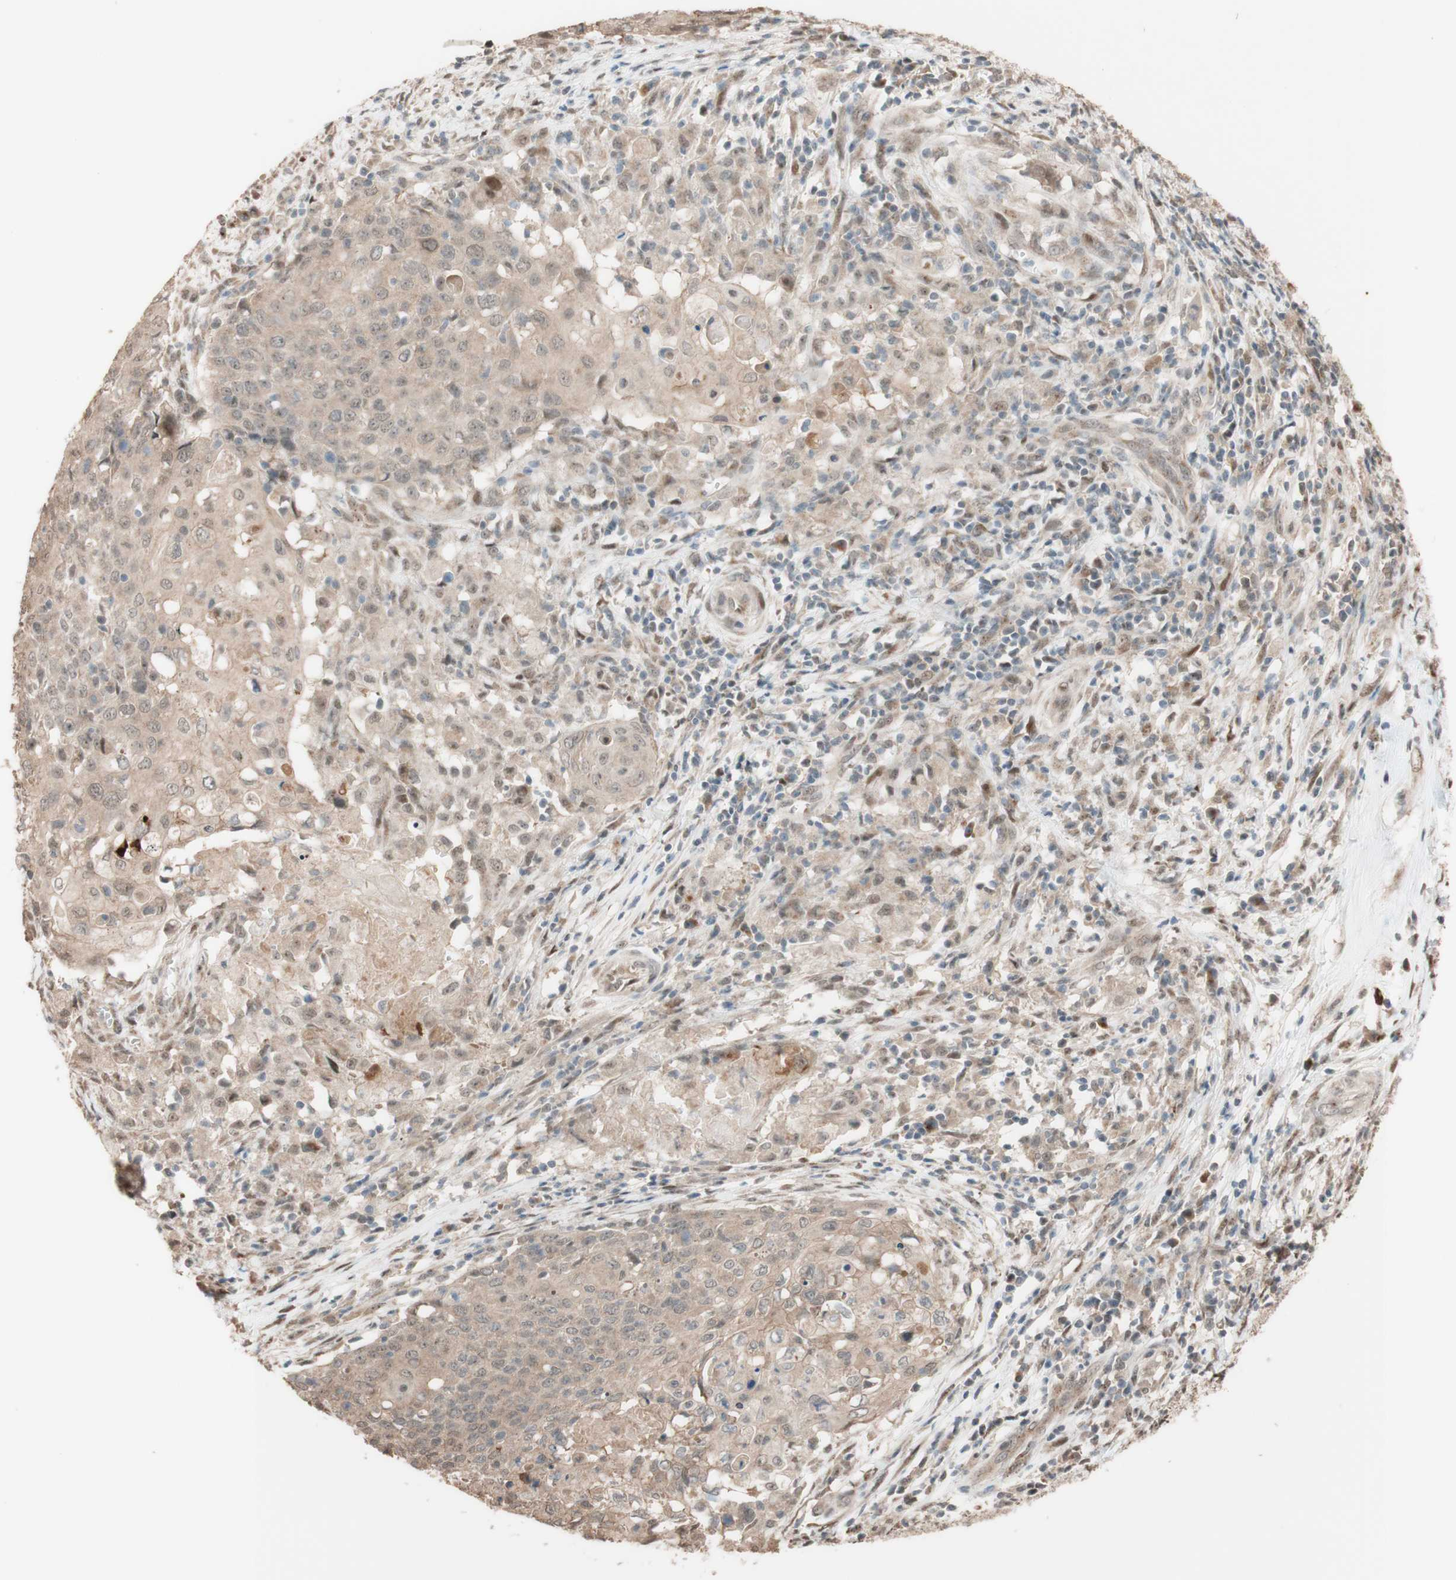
{"staining": {"intensity": "weak", "quantity": ">75%", "location": "cytoplasmic/membranous"}, "tissue": "cervical cancer", "cell_type": "Tumor cells", "image_type": "cancer", "snomed": [{"axis": "morphology", "description": "Squamous cell carcinoma, NOS"}, {"axis": "topography", "description": "Cervix"}], "caption": "Cervical cancer was stained to show a protein in brown. There is low levels of weak cytoplasmic/membranous staining in approximately >75% of tumor cells. (DAB IHC with brightfield microscopy, high magnification).", "gene": "CCNC", "patient": {"sex": "female", "age": 39}}